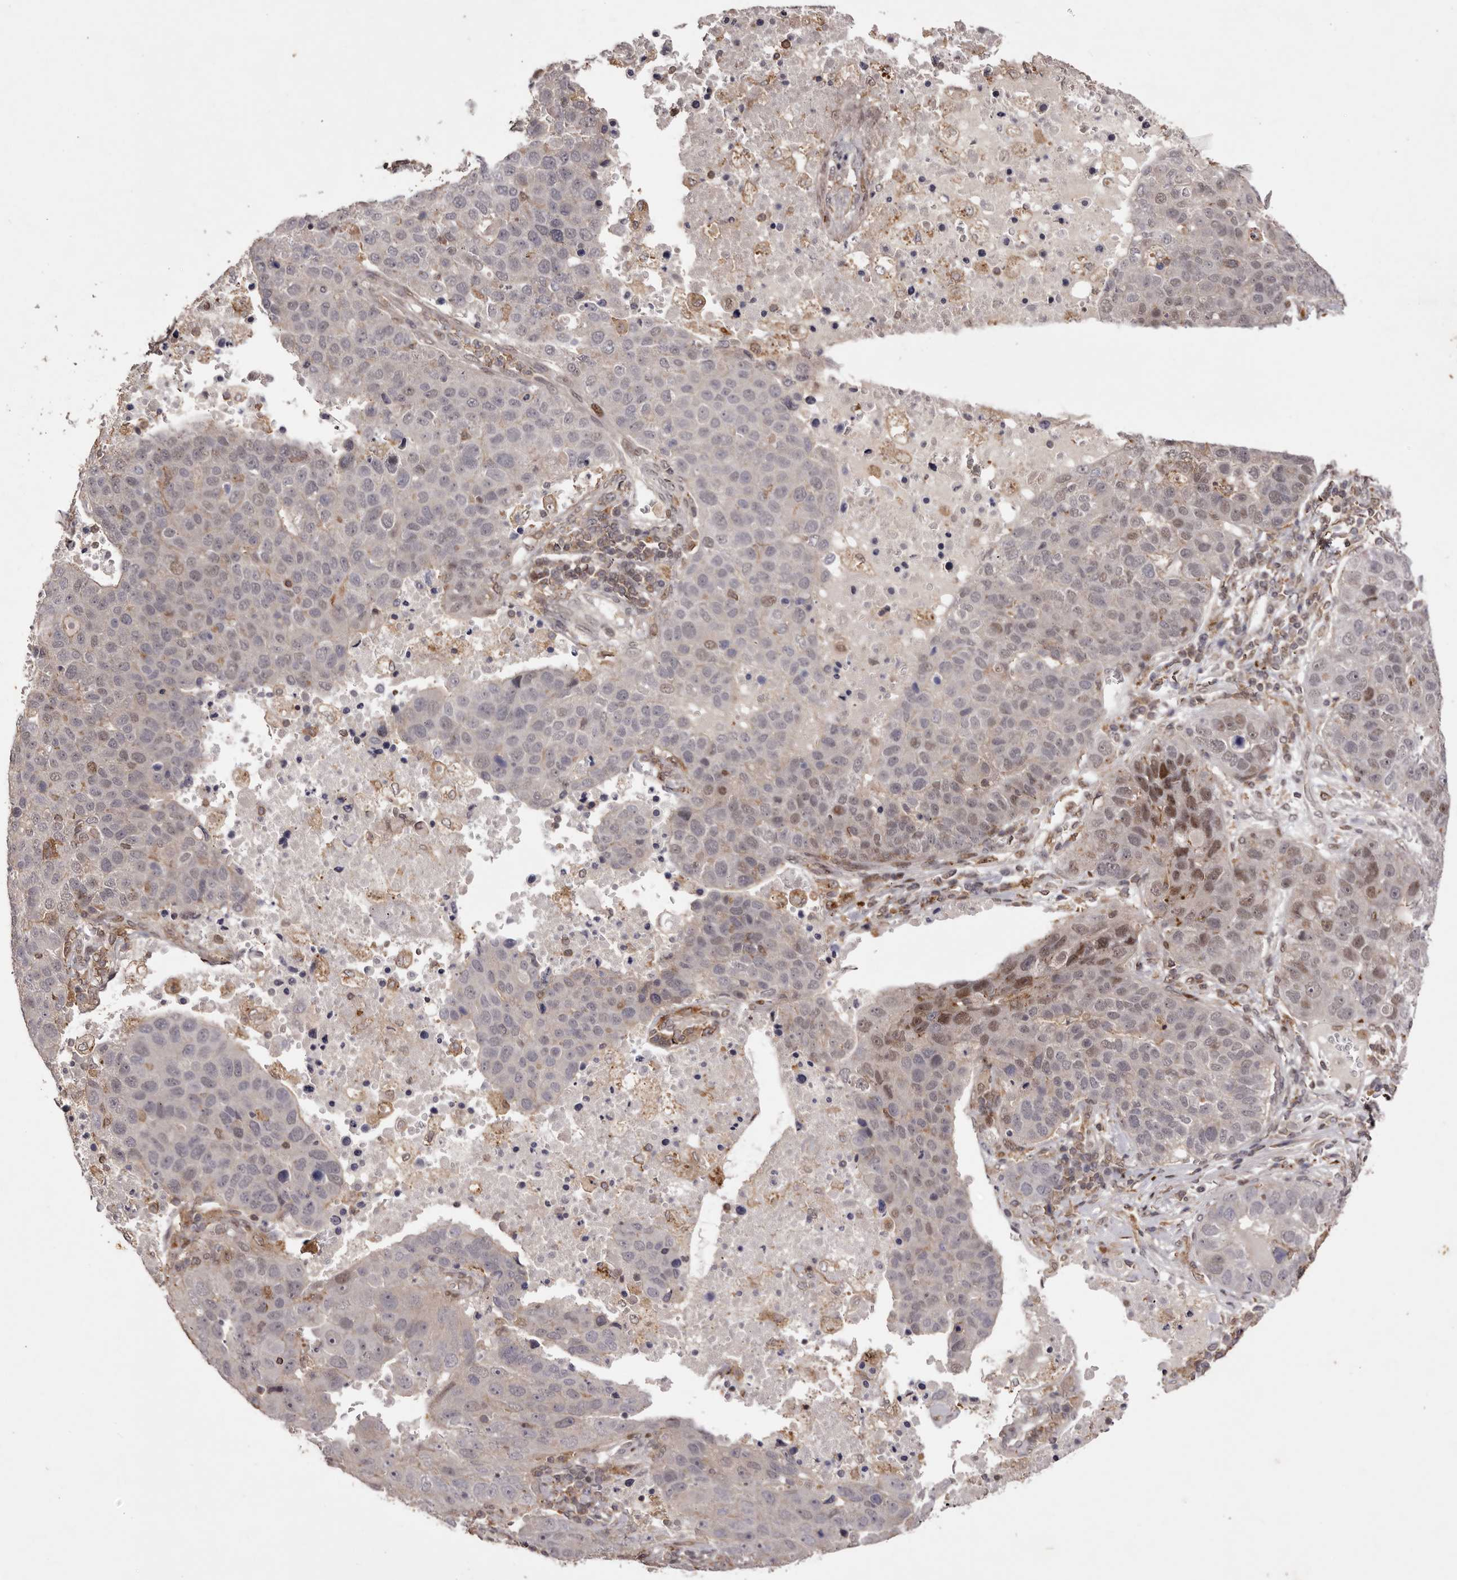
{"staining": {"intensity": "moderate", "quantity": "<25%", "location": "nuclear"}, "tissue": "pancreatic cancer", "cell_type": "Tumor cells", "image_type": "cancer", "snomed": [{"axis": "morphology", "description": "Adenocarcinoma, NOS"}, {"axis": "topography", "description": "Pancreas"}], "caption": "An IHC photomicrograph of tumor tissue is shown. Protein staining in brown highlights moderate nuclear positivity in pancreatic cancer within tumor cells.", "gene": "FBXO5", "patient": {"sex": "female", "age": 61}}